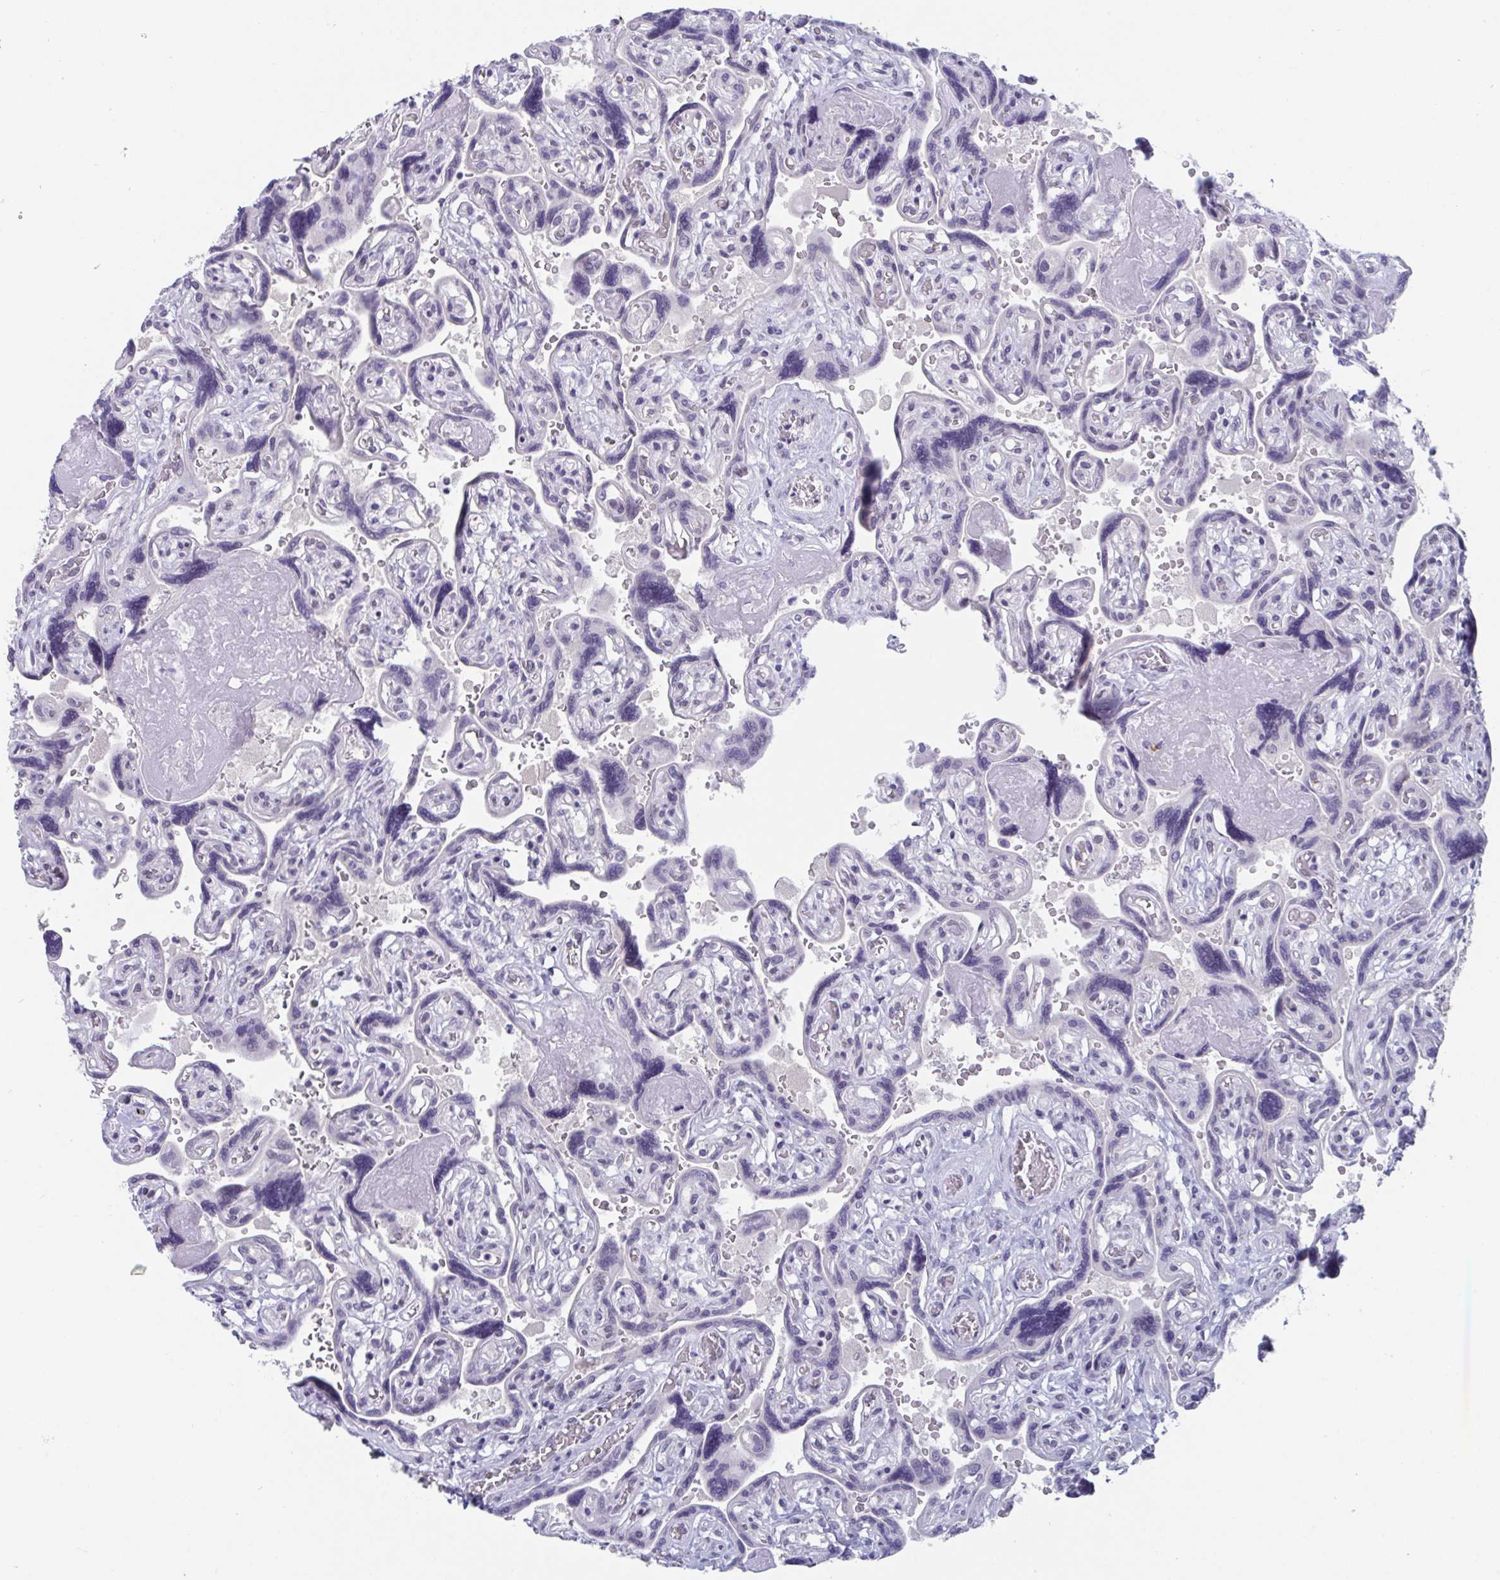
{"staining": {"intensity": "negative", "quantity": "none", "location": "none"}, "tissue": "placenta", "cell_type": "Decidual cells", "image_type": "normal", "snomed": [{"axis": "morphology", "description": "Normal tissue, NOS"}, {"axis": "topography", "description": "Placenta"}], "caption": "This is an immunohistochemistry (IHC) histopathology image of unremarkable human placenta. There is no expression in decidual cells.", "gene": "BMAL2", "patient": {"sex": "female", "age": 32}}